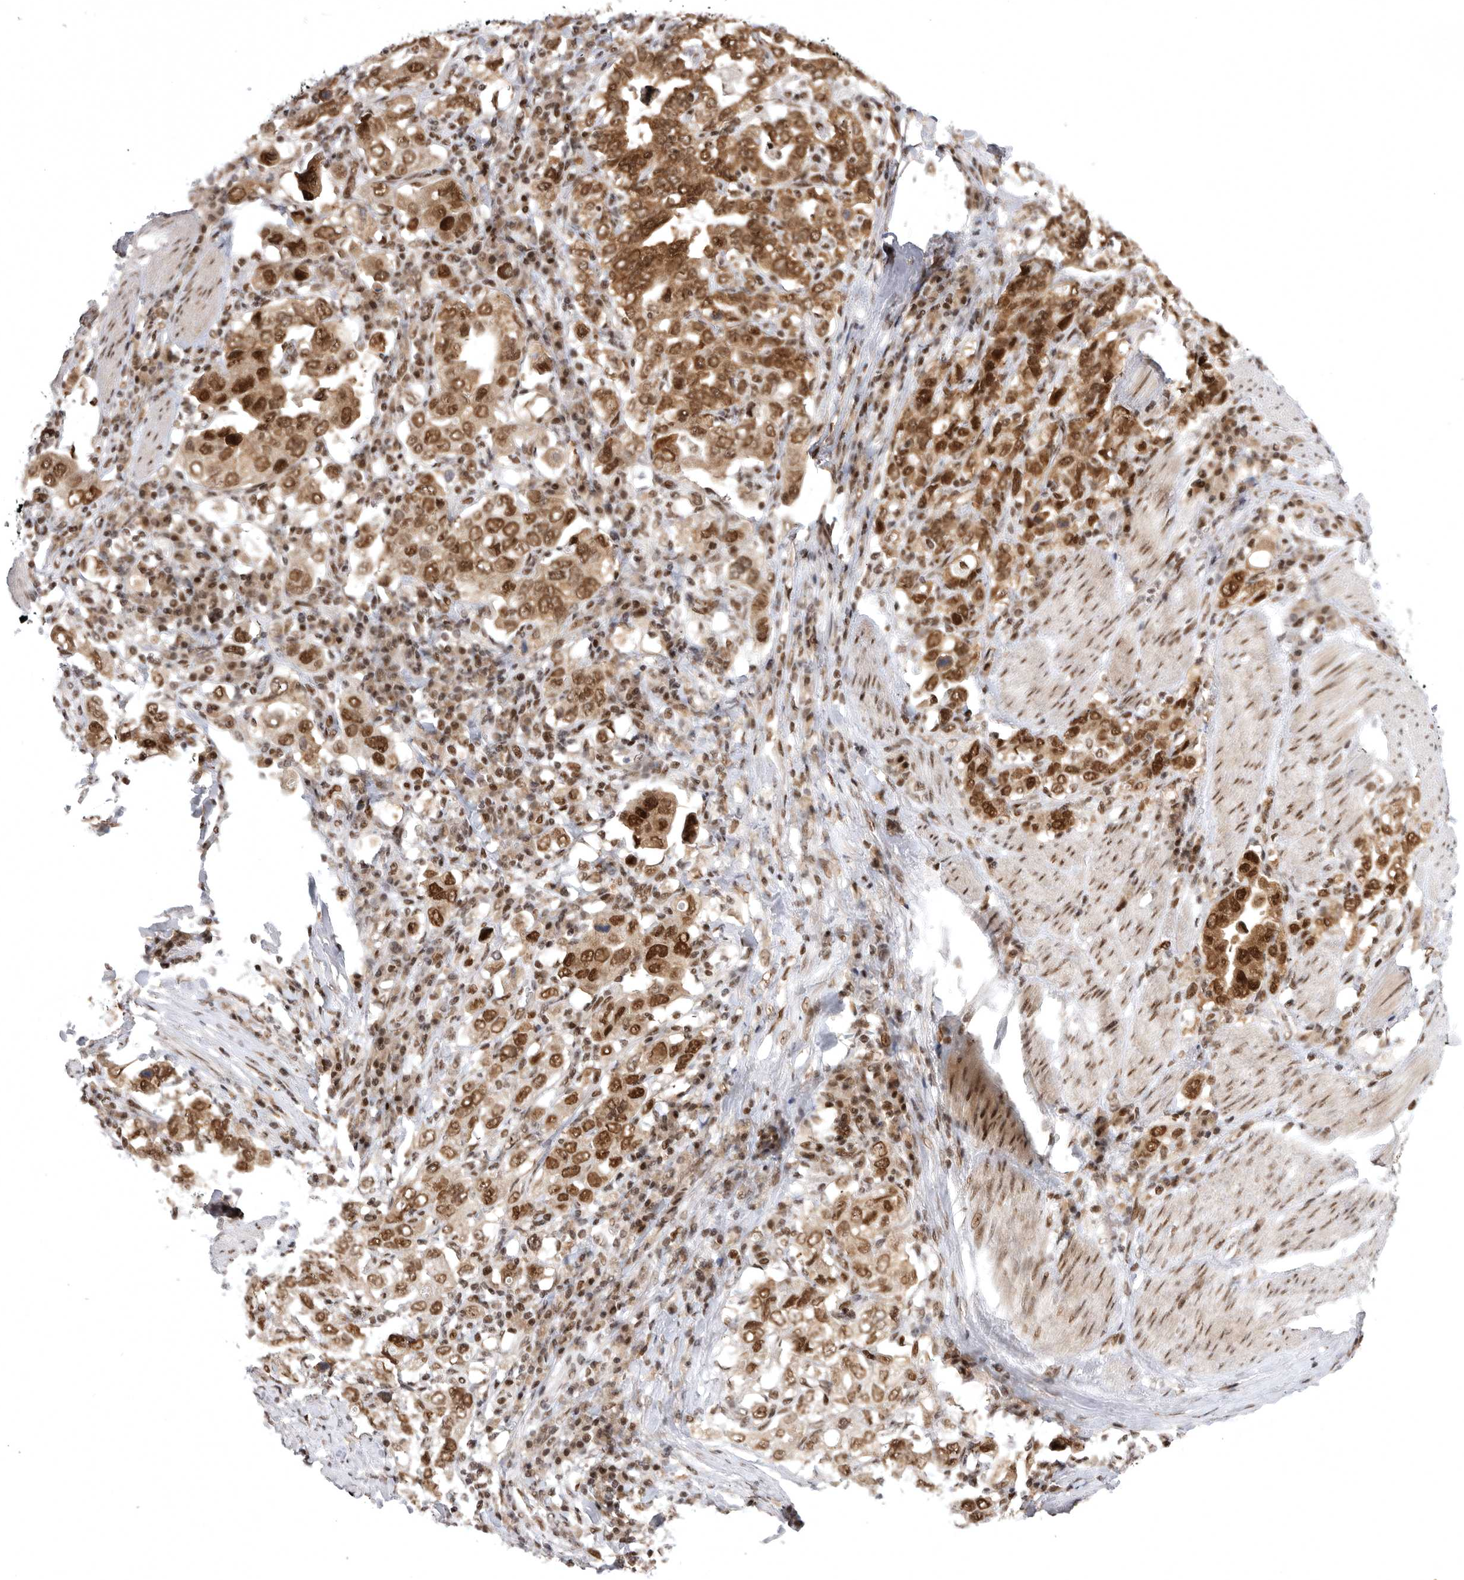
{"staining": {"intensity": "strong", "quantity": ">75%", "location": "cytoplasmic/membranous,nuclear"}, "tissue": "stomach cancer", "cell_type": "Tumor cells", "image_type": "cancer", "snomed": [{"axis": "morphology", "description": "Adenocarcinoma, NOS"}, {"axis": "topography", "description": "Stomach, upper"}], "caption": "This photomicrograph displays immunohistochemistry (IHC) staining of human stomach cancer, with high strong cytoplasmic/membranous and nuclear positivity in approximately >75% of tumor cells.", "gene": "ZNF830", "patient": {"sex": "male", "age": 62}}